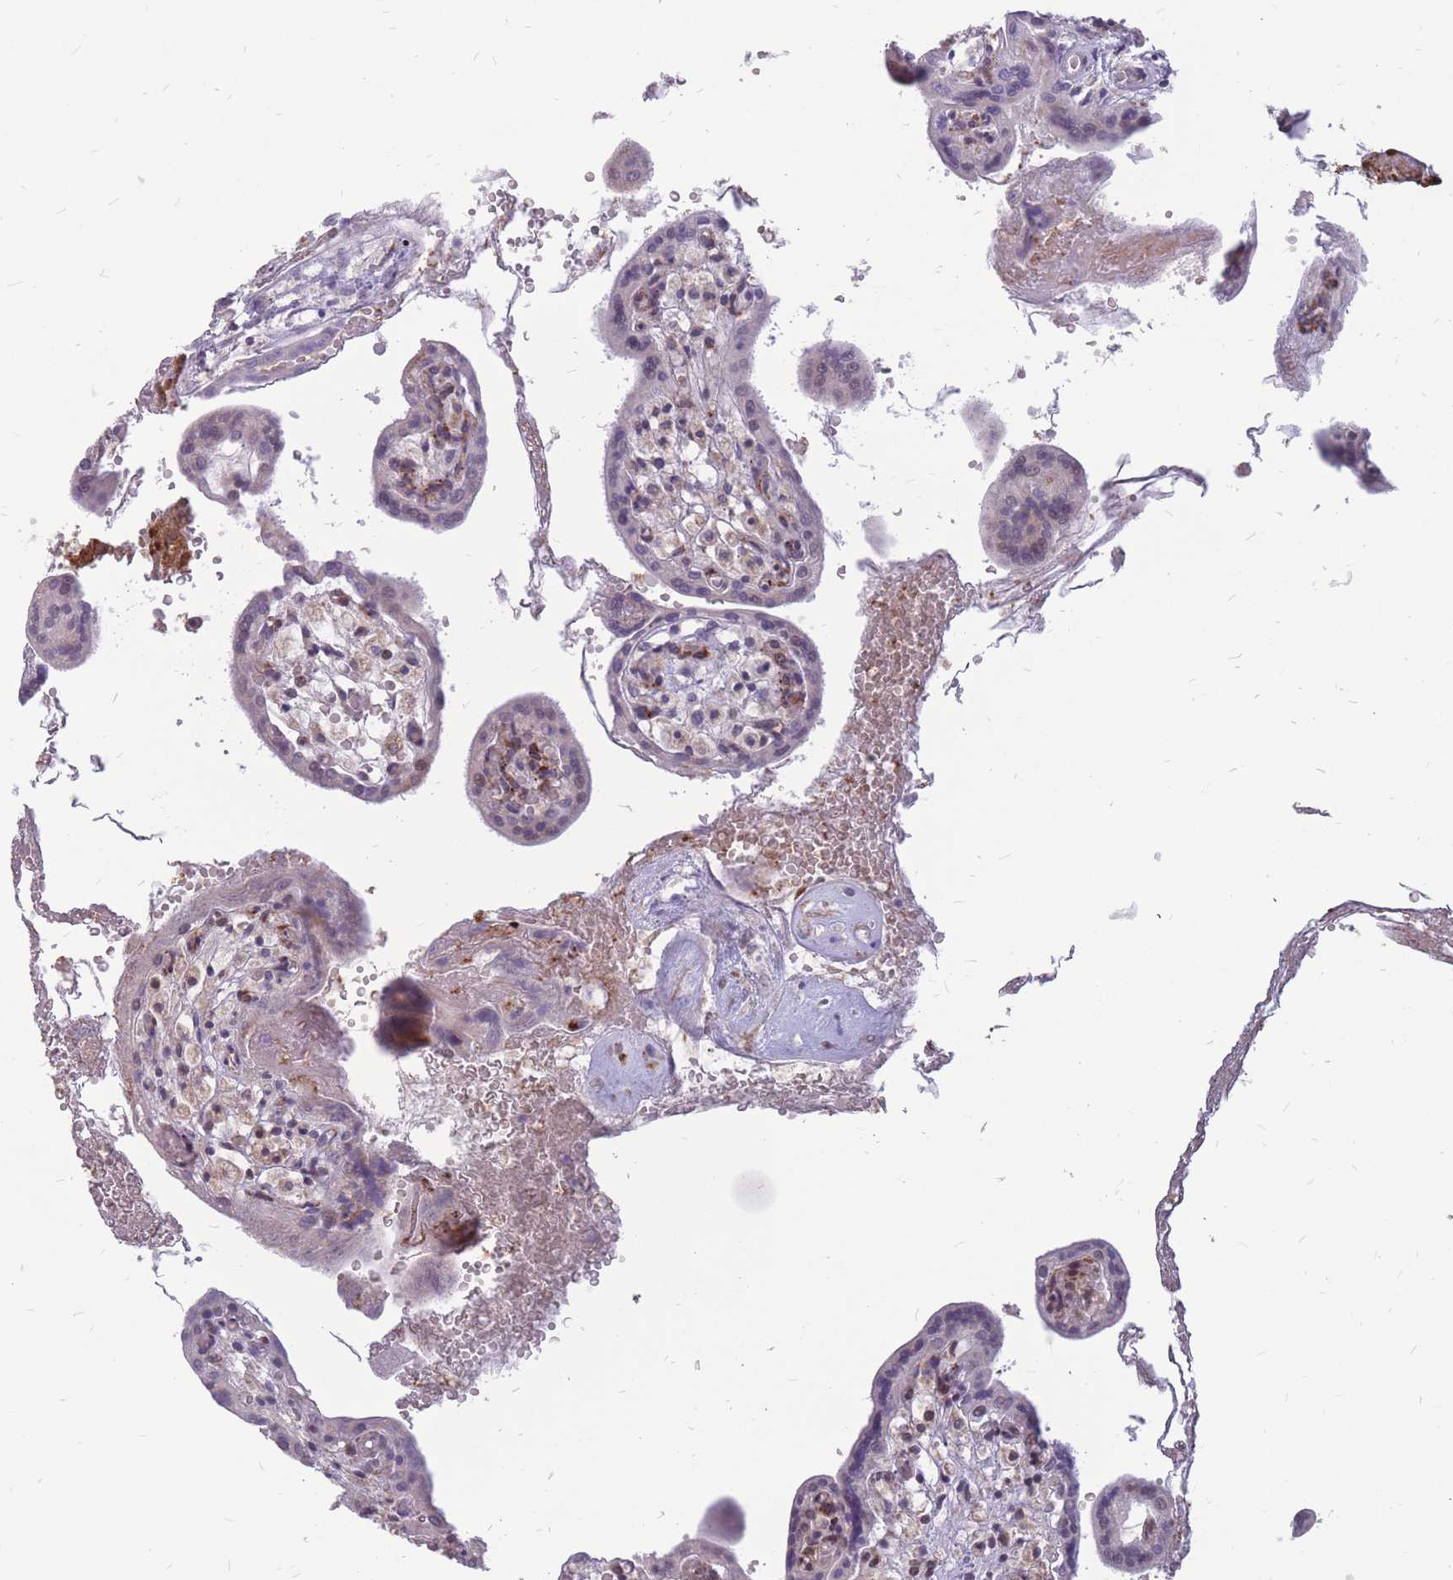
{"staining": {"intensity": "moderate", "quantity": "25%-75%", "location": "nuclear"}, "tissue": "placenta", "cell_type": "Trophoblastic cells", "image_type": "normal", "snomed": [{"axis": "morphology", "description": "Normal tissue, NOS"}, {"axis": "topography", "description": "Placenta"}], "caption": "This micrograph demonstrates immunohistochemistry (IHC) staining of benign placenta, with medium moderate nuclear staining in approximately 25%-75% of trophoblastic cells.", "gene": "ADD2", "patient": {"sex": "female", "age": 37}}